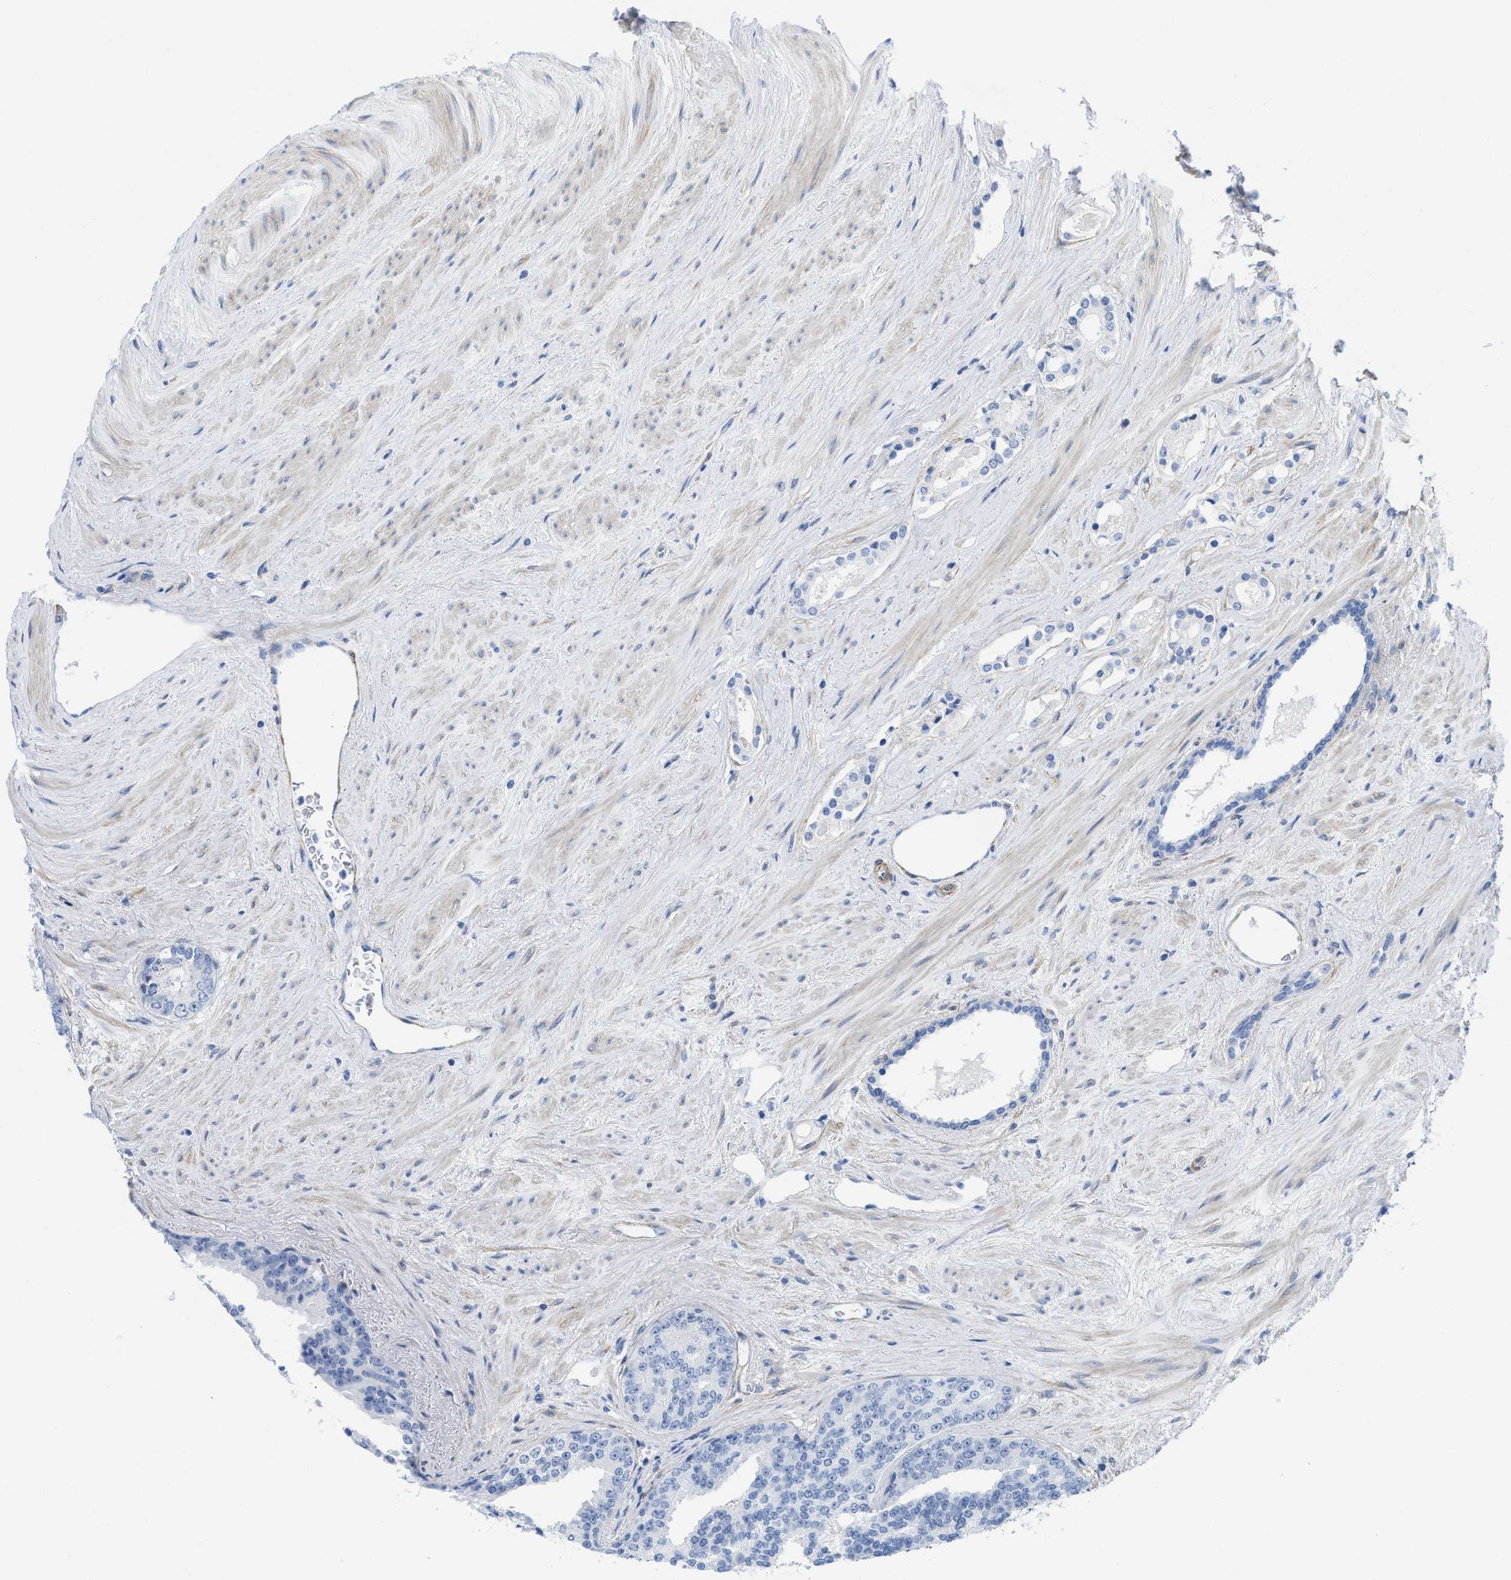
{"staining": {"intensity": "negative", "quantity": "none", "location": "none"}, "tissue": "prostate cancer", "cell_type": "Tumor cells", "image_type": "cancer", "snomed": [{"axis": "morphology", "description": "Adenocarcinoma, High grade"}, {"axis": "topography", "description": "Prostate"}], "caption": "An immunohistochemistry histopathology image of high-grade adenocarcinoma (prostate) is shown. There is no staining in tumor cells of high-grade adenocarcinoma (prostate).", "gene": "TUB", "patient": {"sex": "male", "age": 71}}